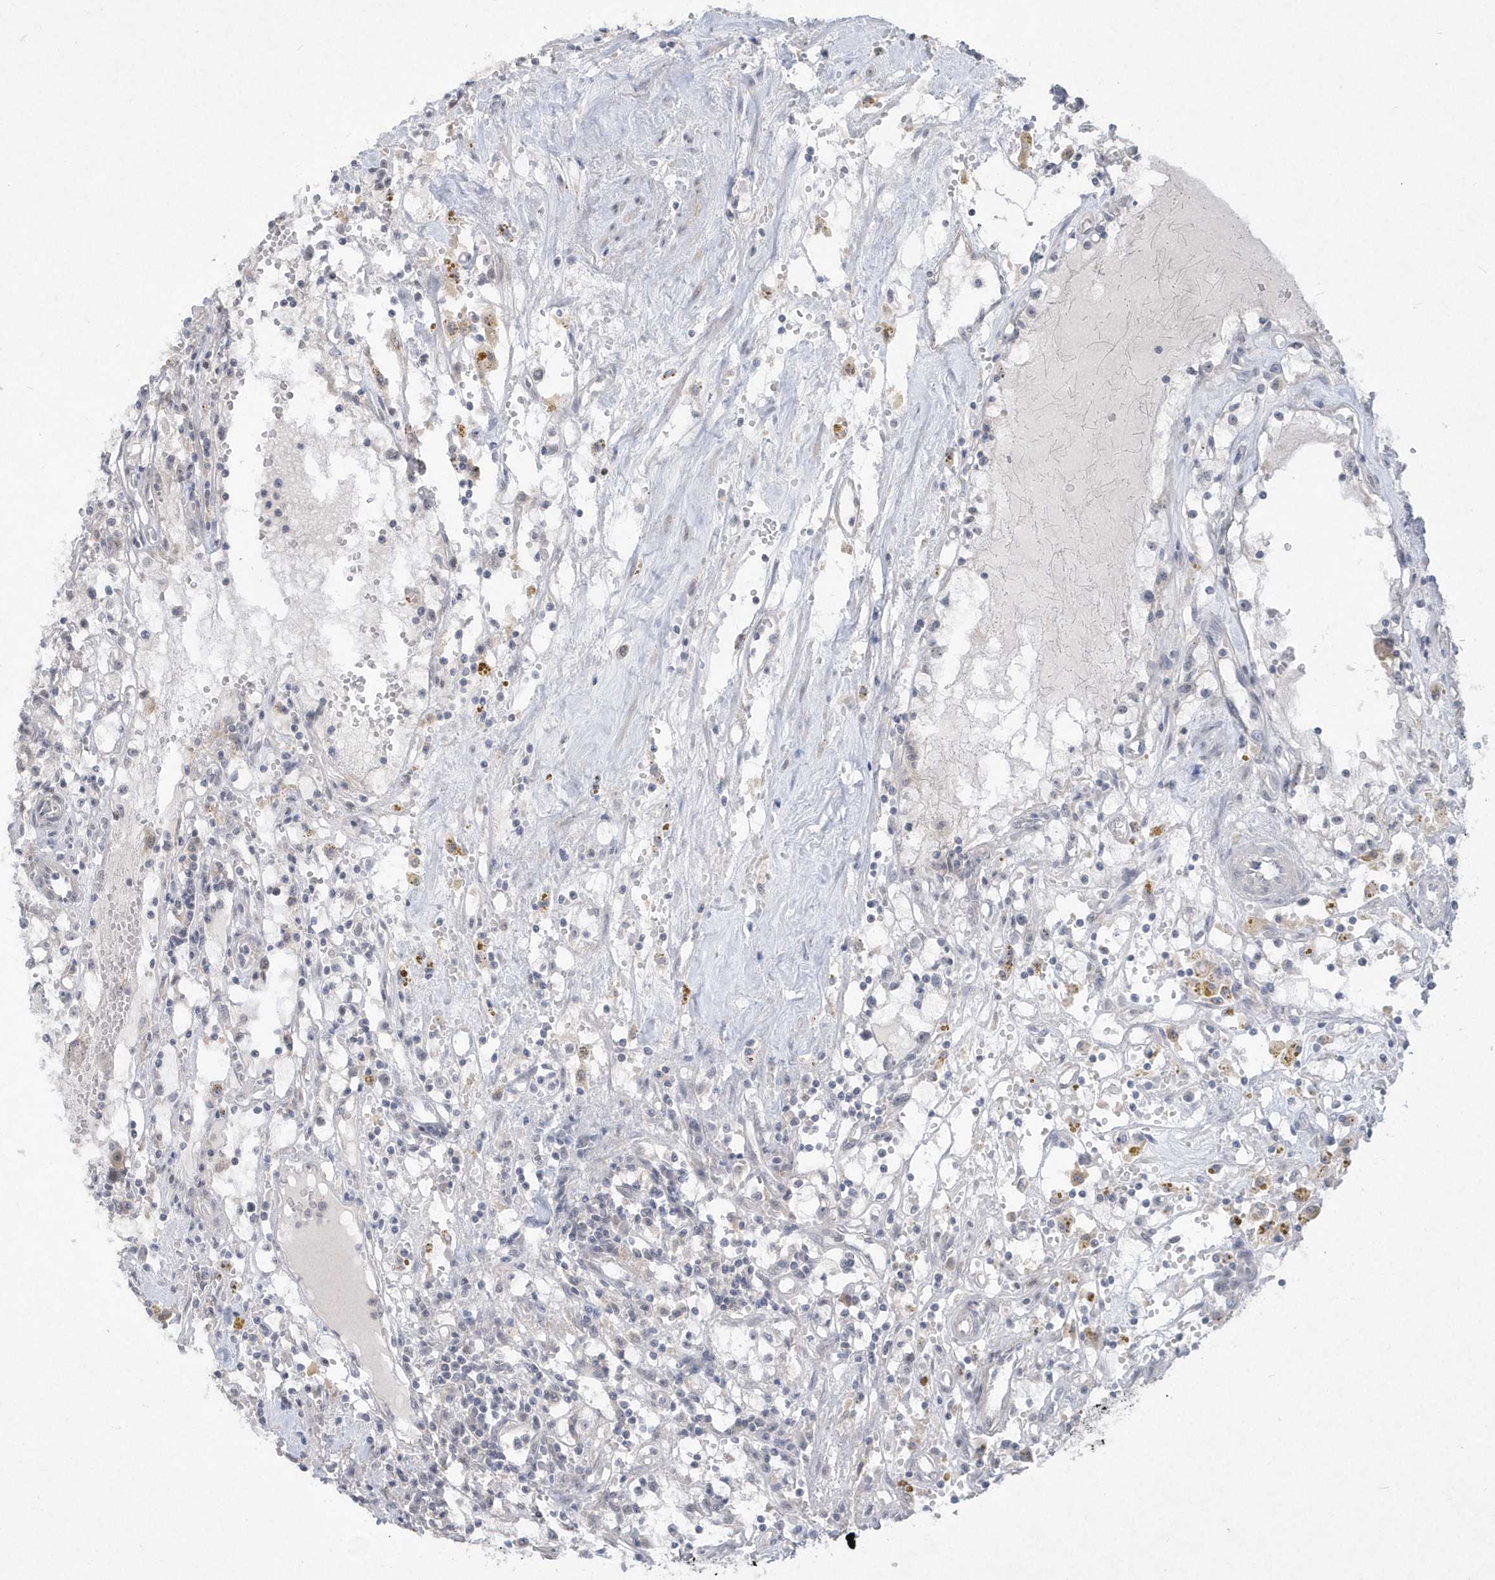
{"staining": {"intensity": "negative", "quantity": "none", "location": "none"}, "tissue": "renal cancer", "cell_type": "Tumor cells", "image_type": "cancer", "snomed": [{"axis": "morphology", "description": "Adenocarcinoma, NOS"}, {"axis": "topography", "description": "Kidney"}], "caption": "Immunohistochemical staining of renal cancer displays no significant positivity in tumor cells. Nuclei are stained in blue.", "gene": "TSPEAR", "patient": {"sex": "male", "age": 56}}